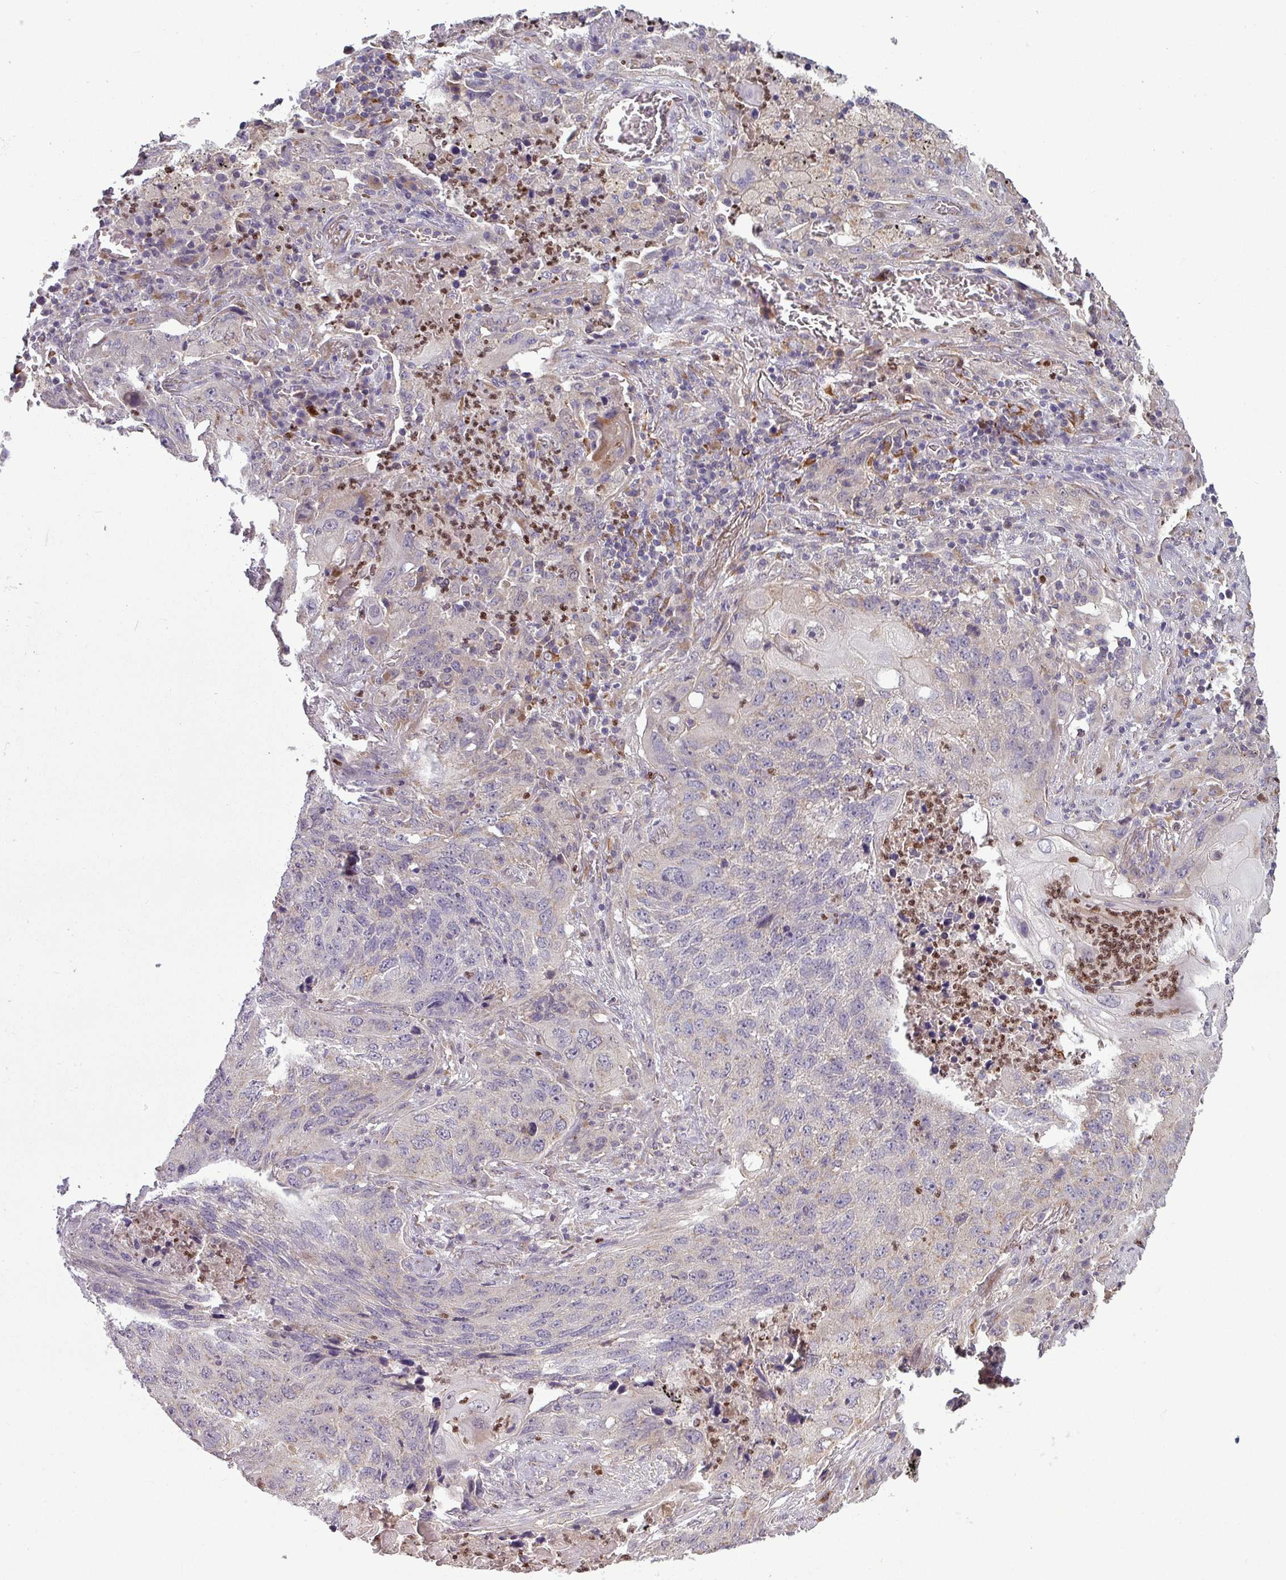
{"staining": {"intensity": "negative", "quantity": "none", "location": "none"}, "tissue": "lung cancer", "cell_type": "Tumor cells", "image_type": "cancer", "snomed": [{"axis": "morphology", "description": "Squamous cell carcinoma, NOS"}, {"axis": "topography", "description": "Lung"}], "caption": "Immunohistochemical staining of human lung squamous cell carcinoma shows no significant positivity in tumor cells.", "gene": "PAPLN", "patient": {"sex": "female", "age": 63}}